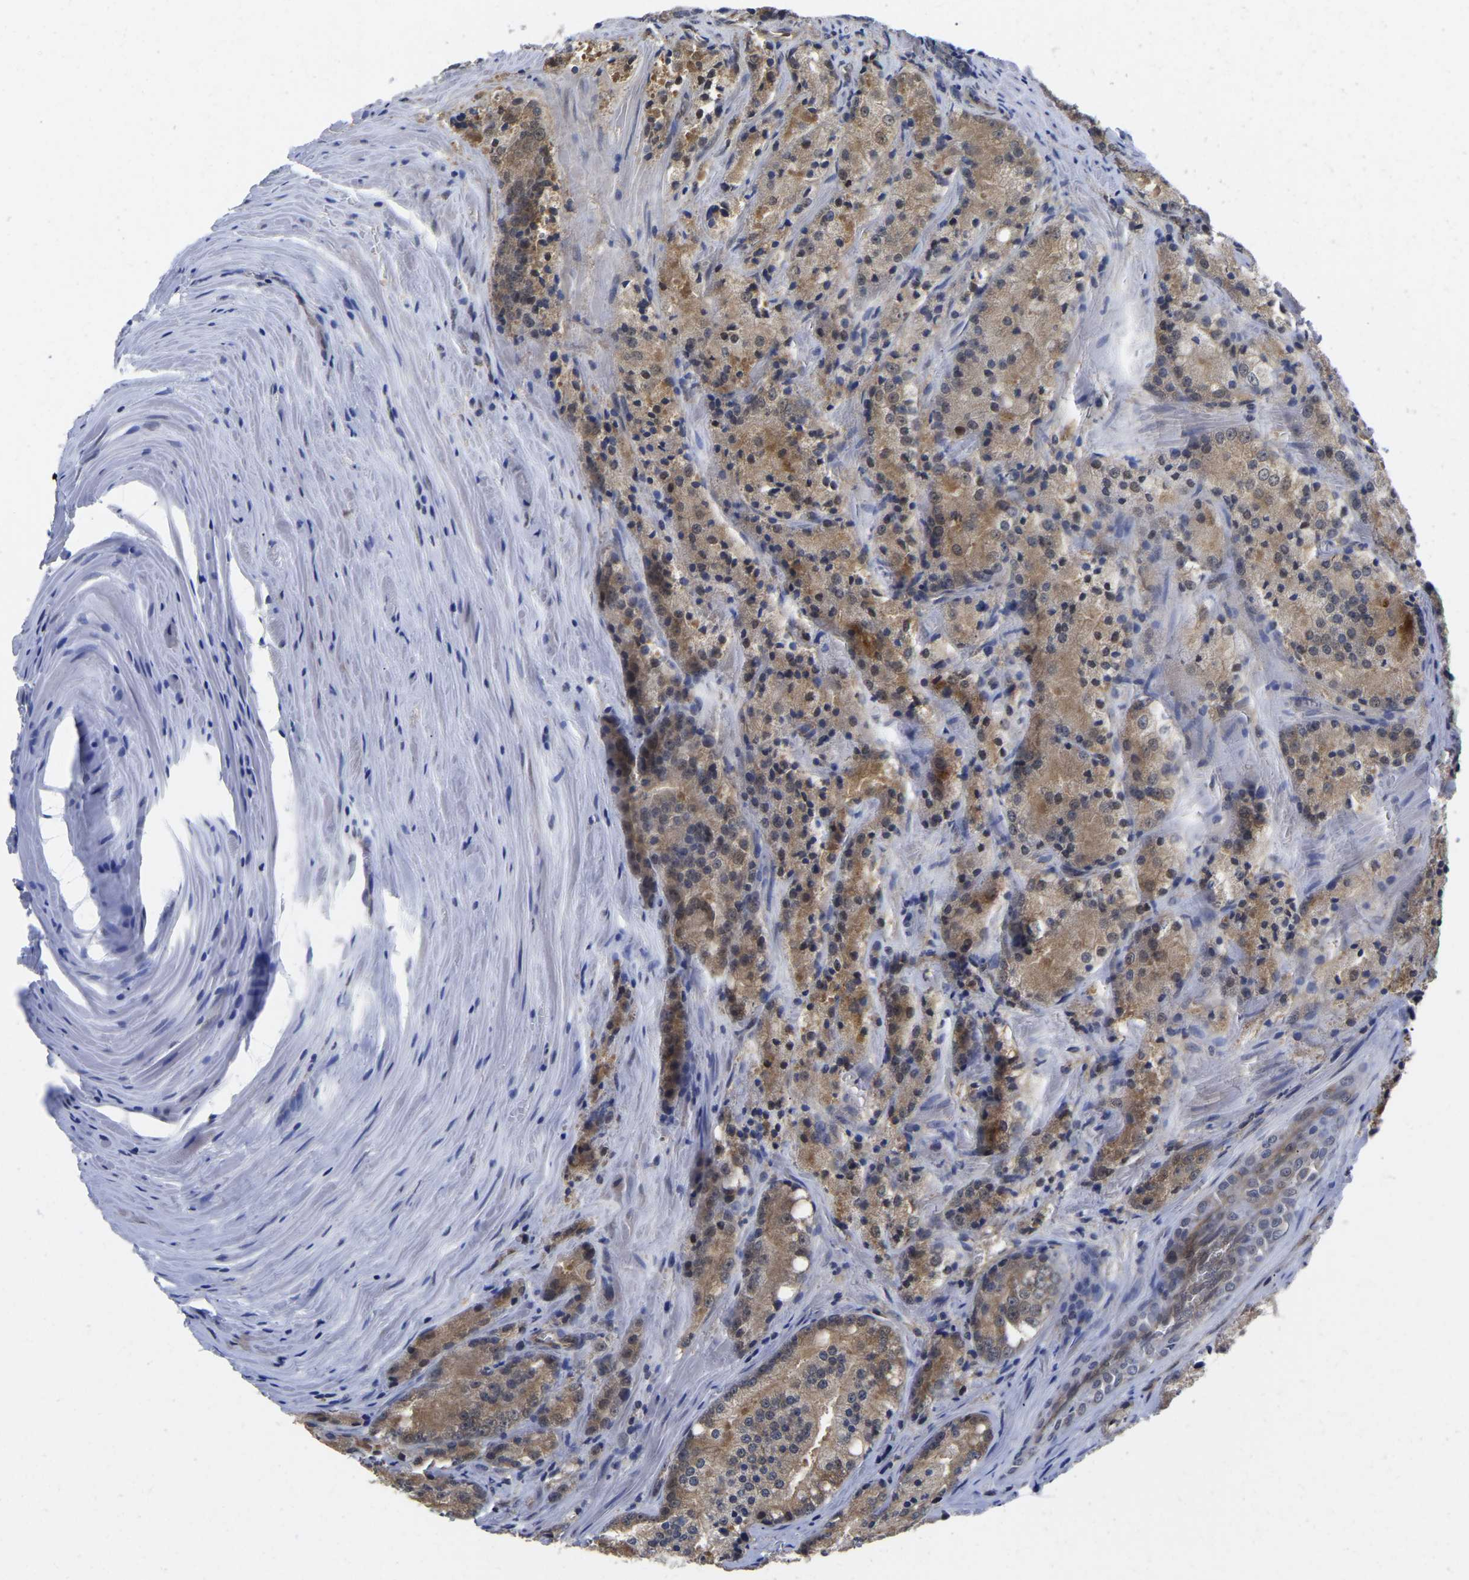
{"staining": {"intensity": "moderate", "quantity": ">75%", "location": "cytoplasmic/membranous,nuclear"}, "tissue": "prostate cancer", "cell_type": "Tumor cells", "image_type": "cancer", "snomed": [{"axis": "morphology", "description": "Adenocarcinoma, Low grade"}, {"axis": "topography", "description": "Prostate"}], "caption": "The histopathology image reveals a brown stain indicating the presence of a protein in the cytoplasmic/membranous and nuclear of tumor cells in prostate low-grade adenocarcinoma.", "gene": "MCOLN2", "patient": {"sex": "male", "age": 64}}